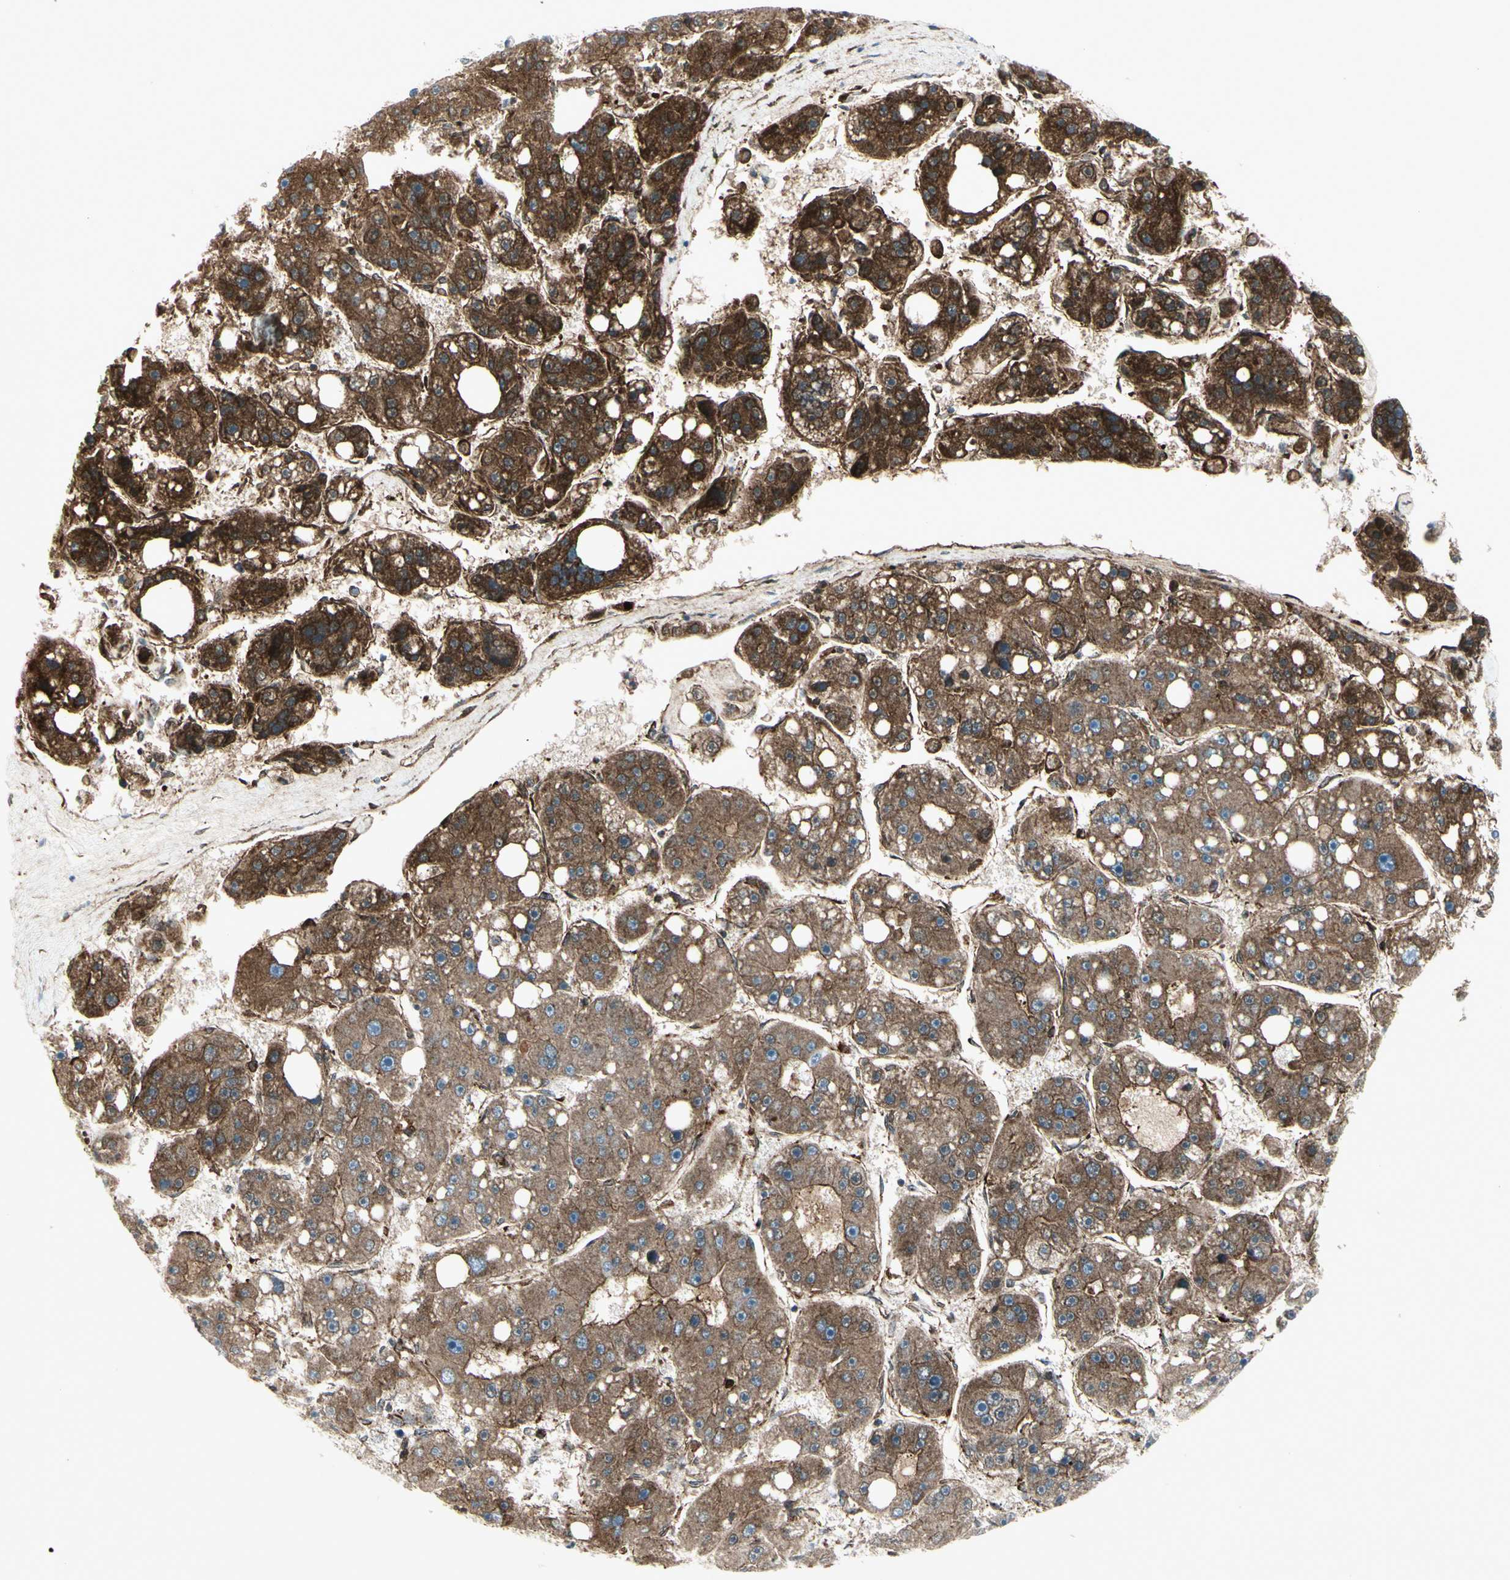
{"staining": {"intensity": "moderate", "quantity": ">75%", "location": "cytoplasmic/membranous"}, "tissue": "liver cancer", "cell_type": "Tumor cells", "image_type": "cancer", "snomed": [{"axis": "morphology", "description": "Carcinoma, Hepatocellular, NOS"}, {"axis": "topography", "description": "Liver"}], "caption": "Immunohistochemical staining of human hepatocellular carcinoma (liver) shows moderate cytoplasmic/membranous protein expression in about >75% of tumor cells.", "gene": "IGHG1", "patient": {"sex": "female", "age": 61}}